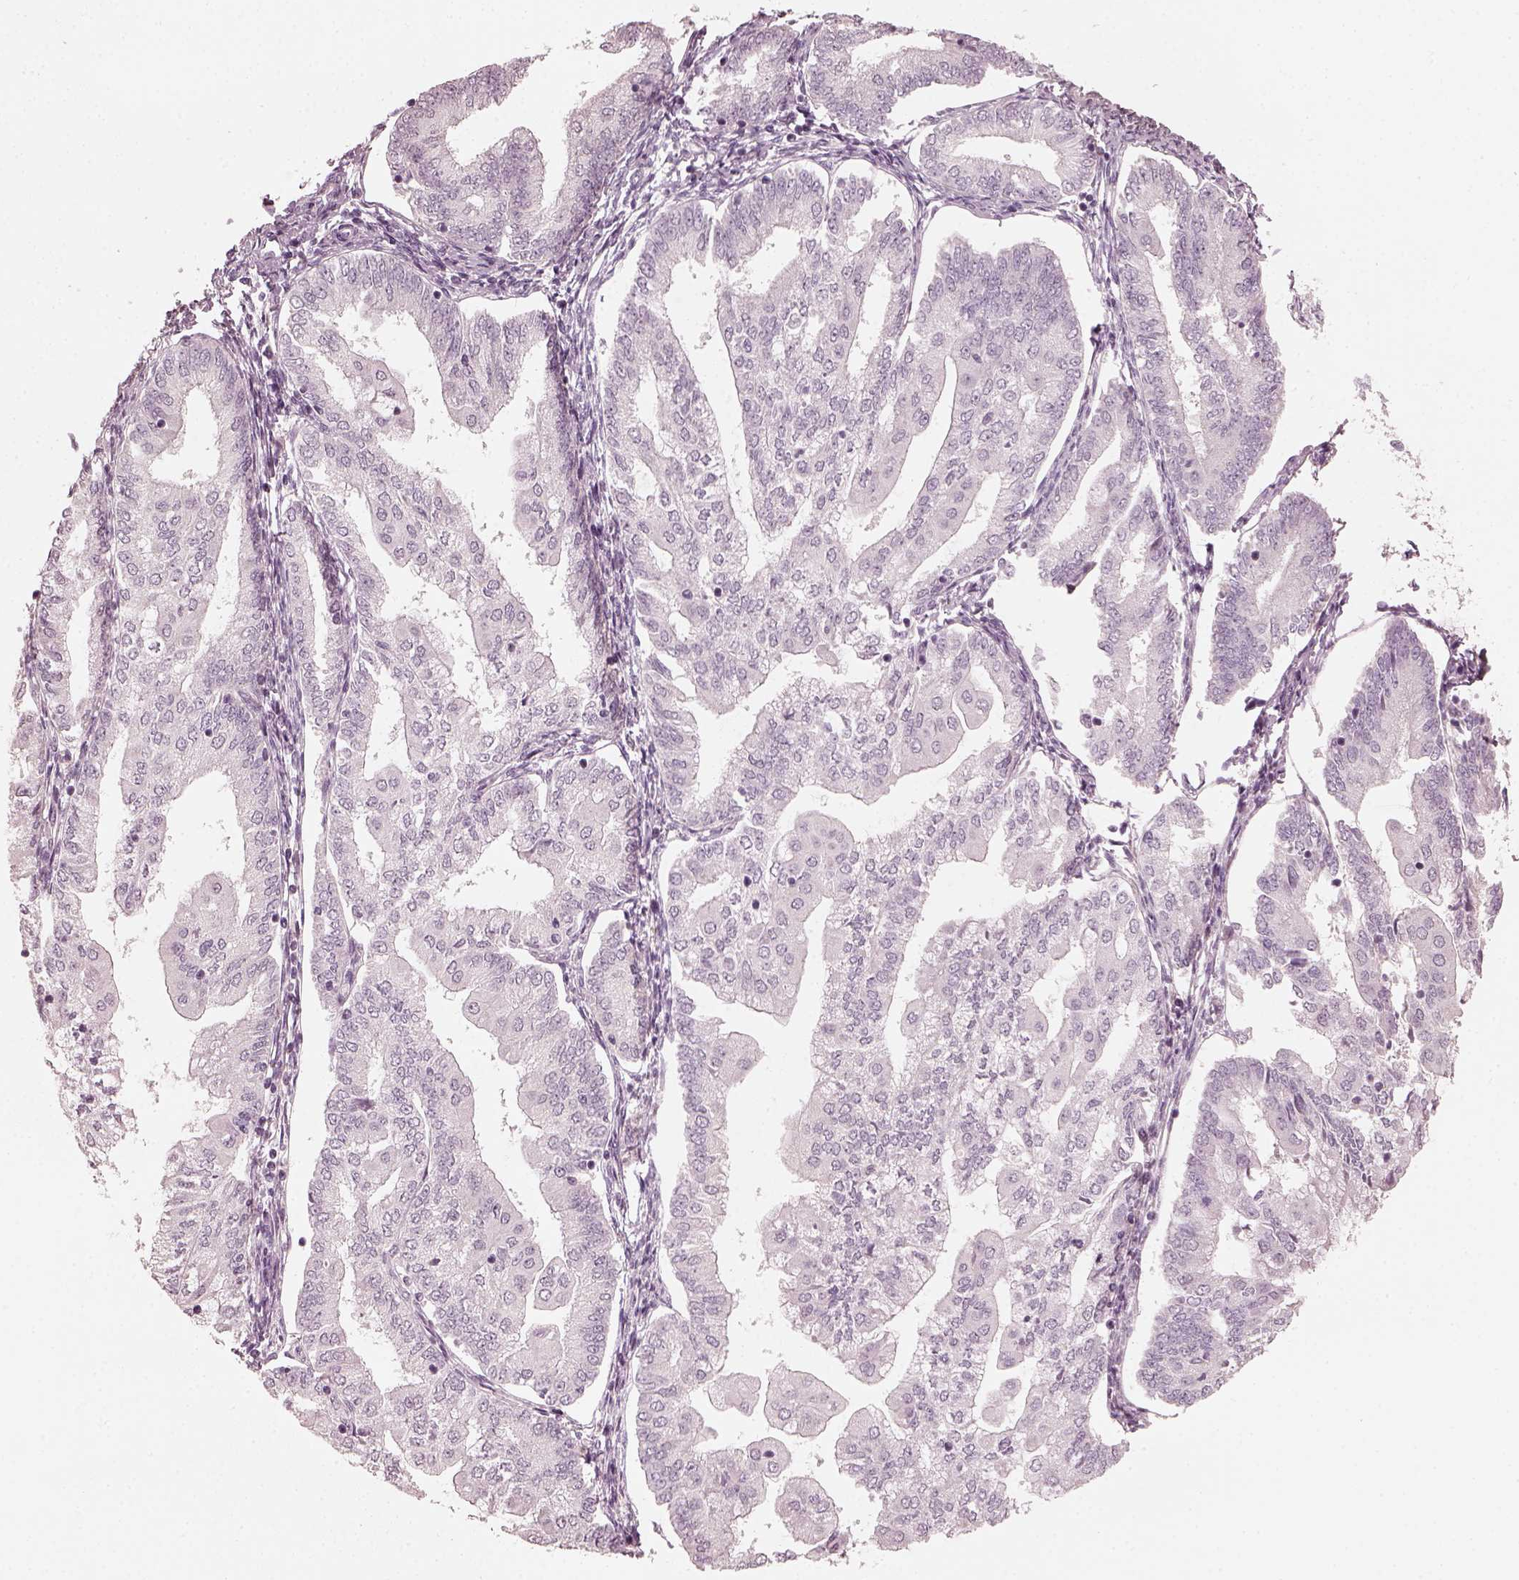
{"staining": {"intensity": "negative", "quantity": "none", "location": "none"}, "tissue": "endometrial cancer", "cell_type": "Tumor cells", "image_type": "cancer", "snomed": [{"axis": "morphology", "description": "Adenocarcinoma, NOS"}, {"axis": "topography", "description": "Endometrium"}], "caption": "This micrograph is of endometrial cancer stained with immunohistochemistry (IHC) to label a protein in brown with the nuclei are counter-stained blue. There is no positivity in tumor cells.", "gene": "OPTC", "patient": {"sex": "female", "age": 55}}